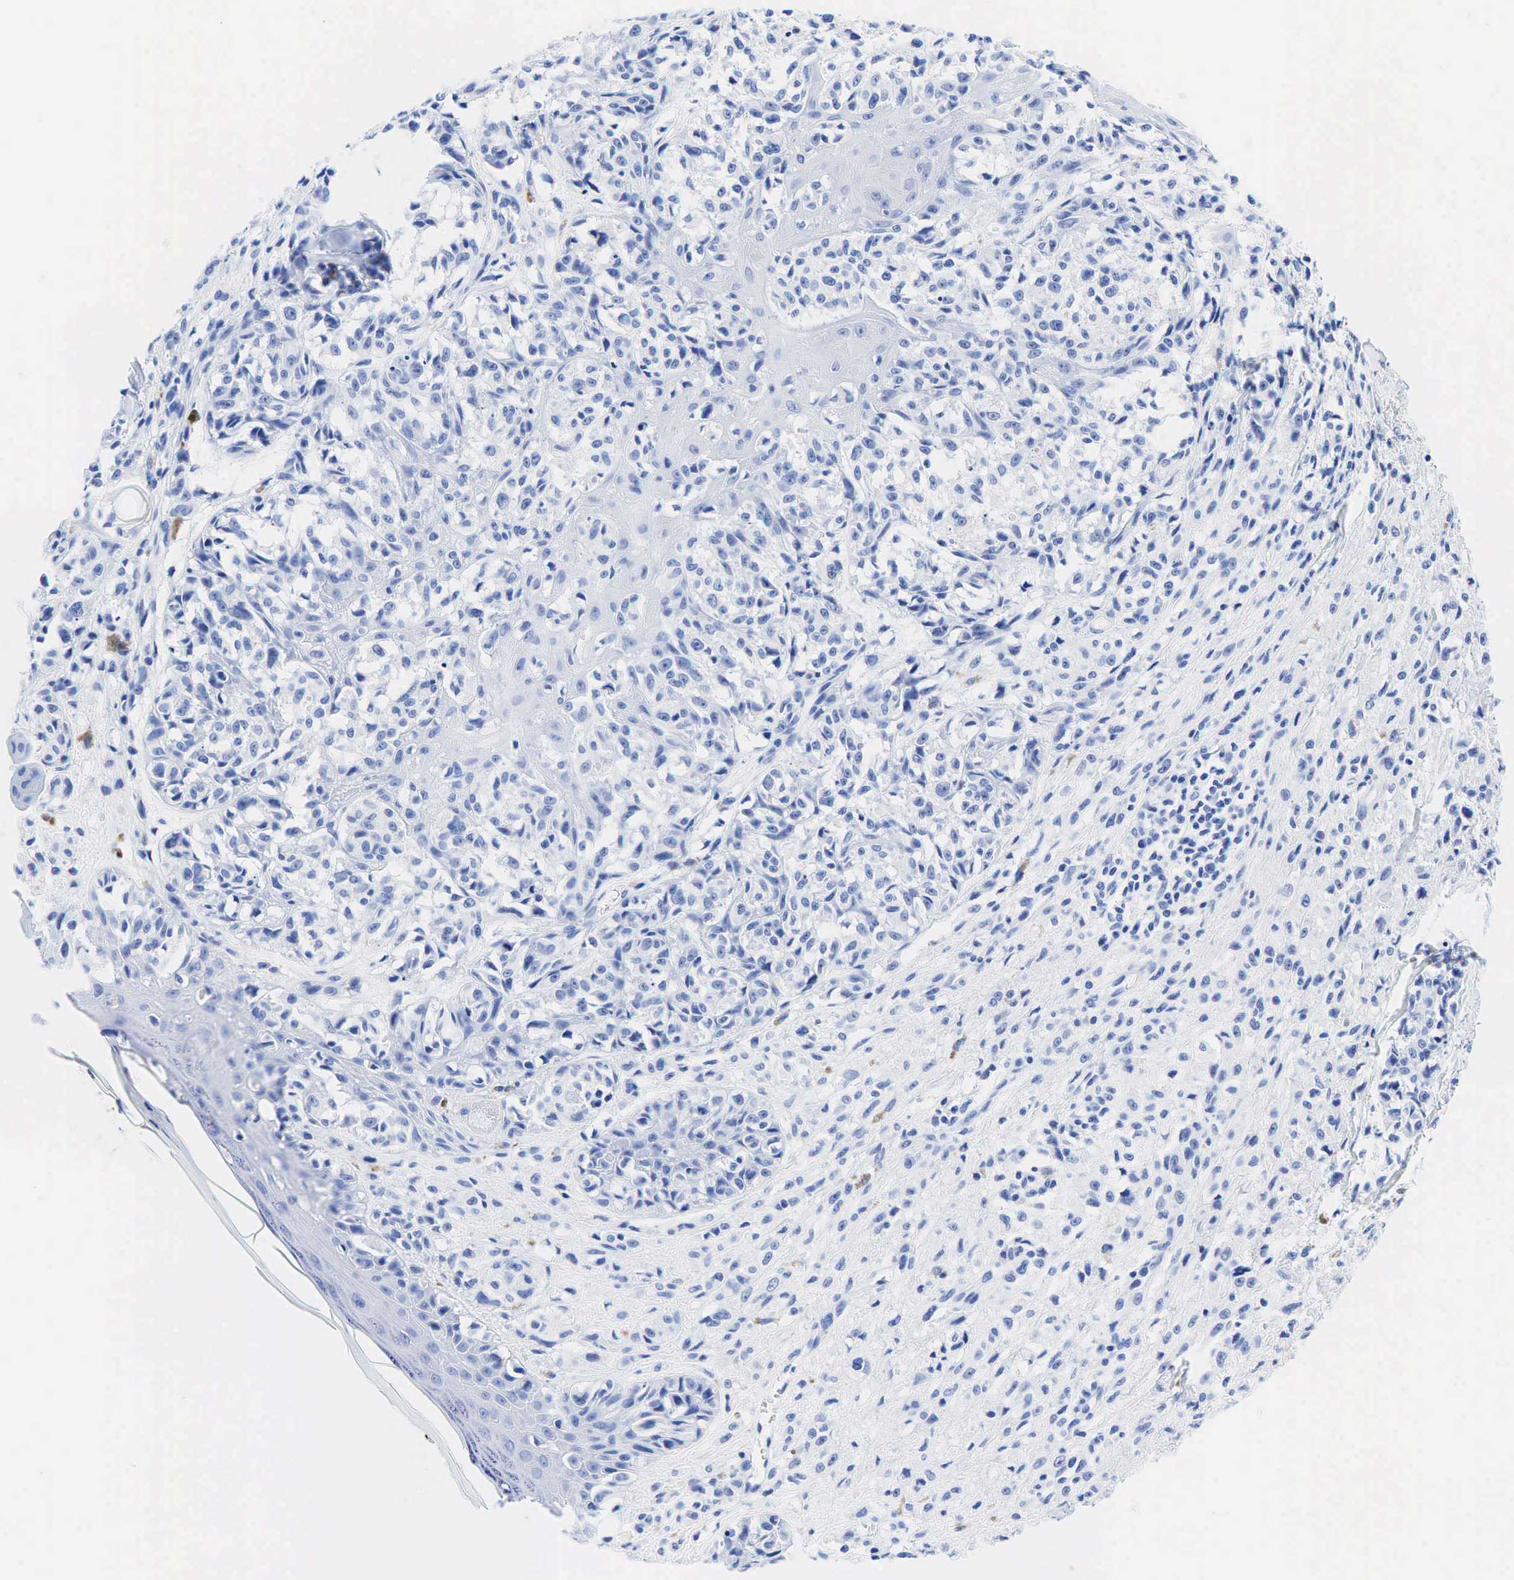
{"staining": {"intensity": "negative", "quantity": "none", "location": "none"}, "tissue": "melanoma", "cell_type": "Tumor cells", "image_type": "cancer", "snomed": [{"axis": "morphology", "description": "Malignant melanoma, NOS"}, {"axis": "topography", "description": "Skin"}], "caption": "The IHC image has no significant expression in tumor cells of melanoma tissue.", "gene": "KRT18", "patient": {"sex": "male", "age": 80}}